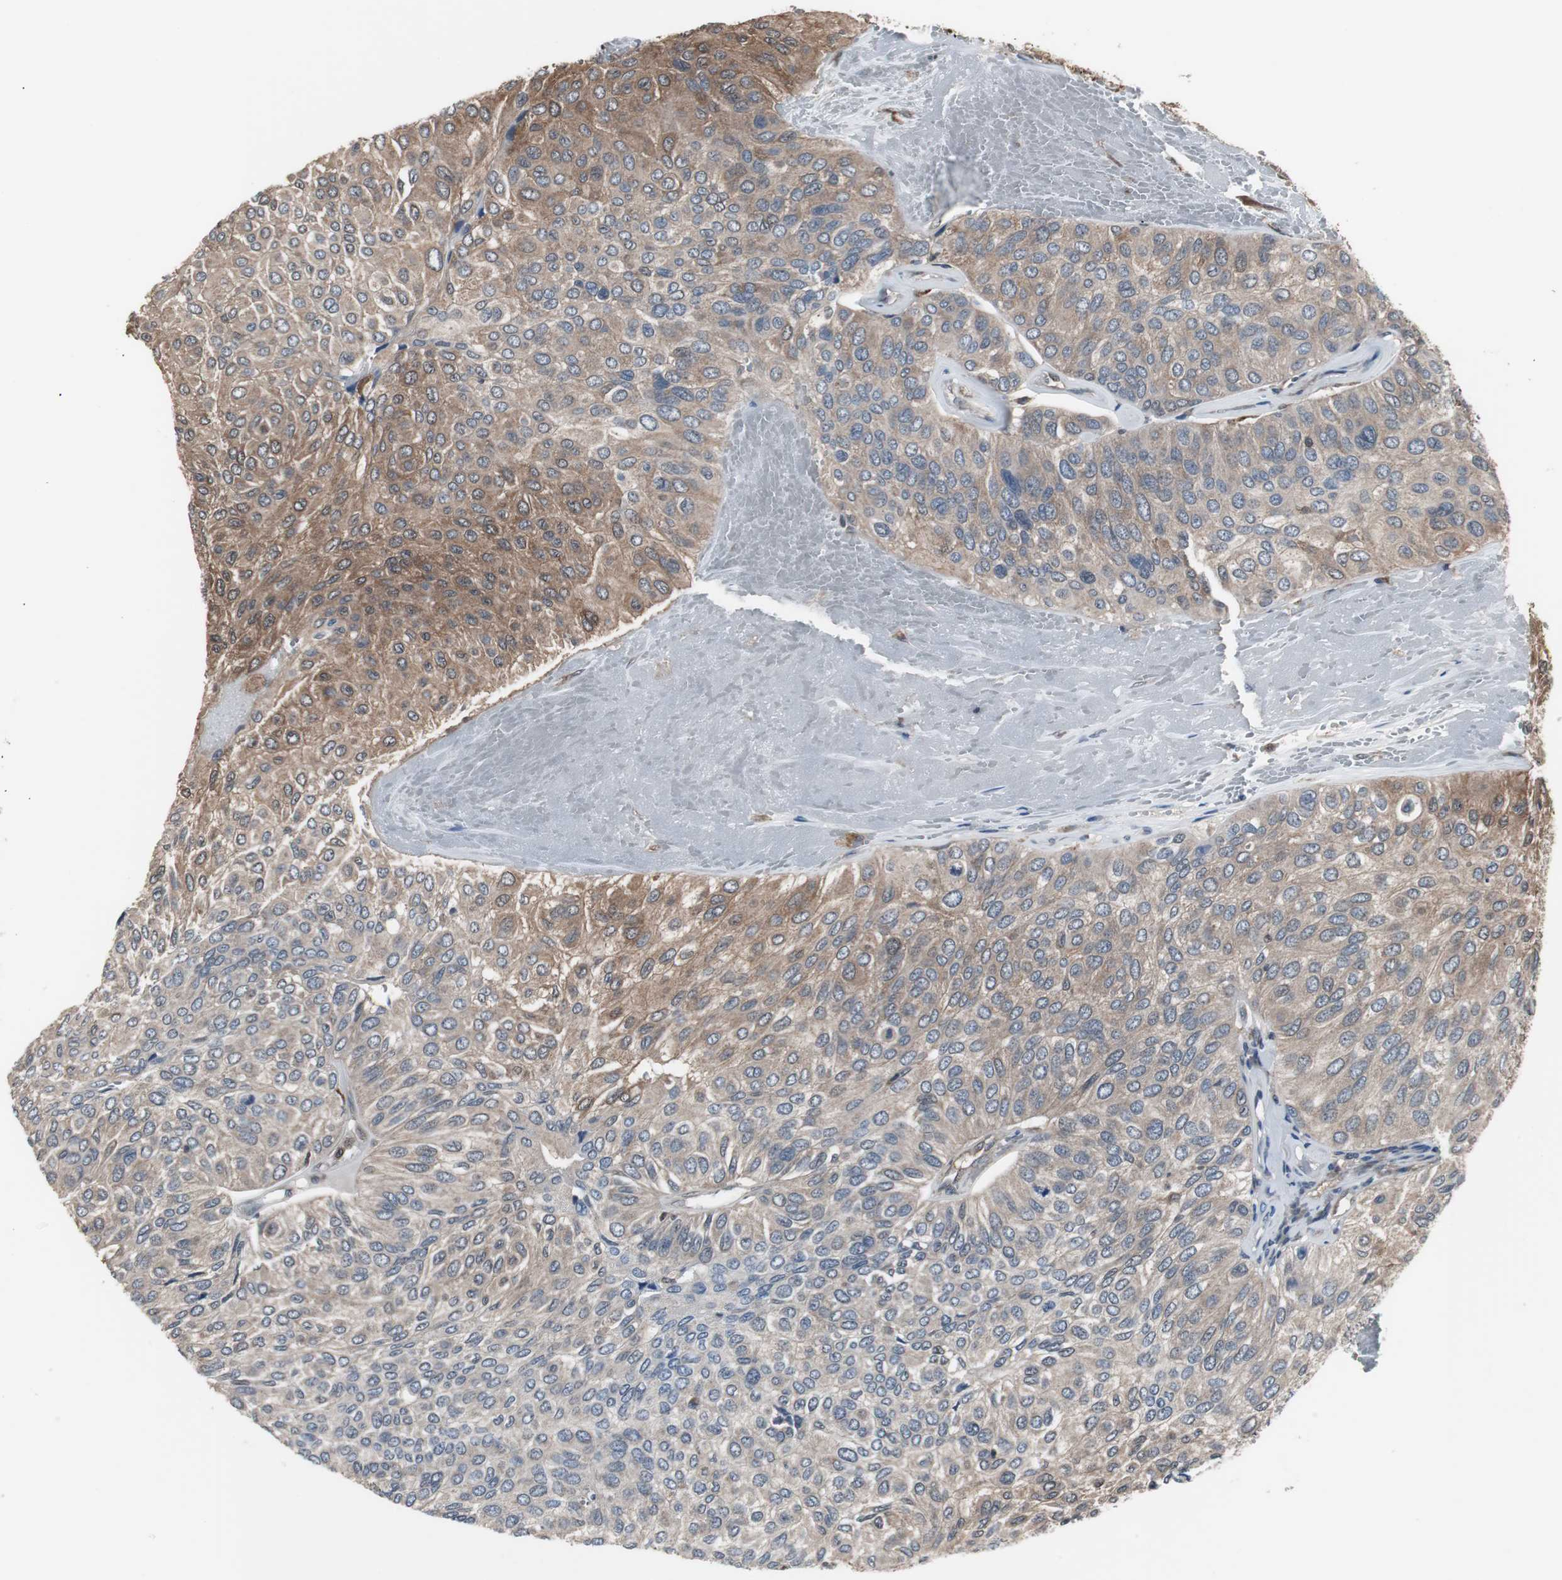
{"staining": {"intensity": "moderate", "quantity": "25%-75%", "location": "cytoplasmic/membranous"}, "tissue": "urothelial cancer", "cell_type": "Tumor cells", "image_type": "cancer", "snomed": [{"axis": "morphology", "description": "Urothelial carcinoma, High grade"}, {"axis": "topography", "description": "Urinary bladder"}], "caption": "Protein analysis of urothelial carcinoma (high-grade) tissue reveals moderate cytoplasmic/membranous positivity in approximately 25%-75% of tumor cells.", "gene": "ZSCAN22", "patient": {"sex": "male", "age": 66}}